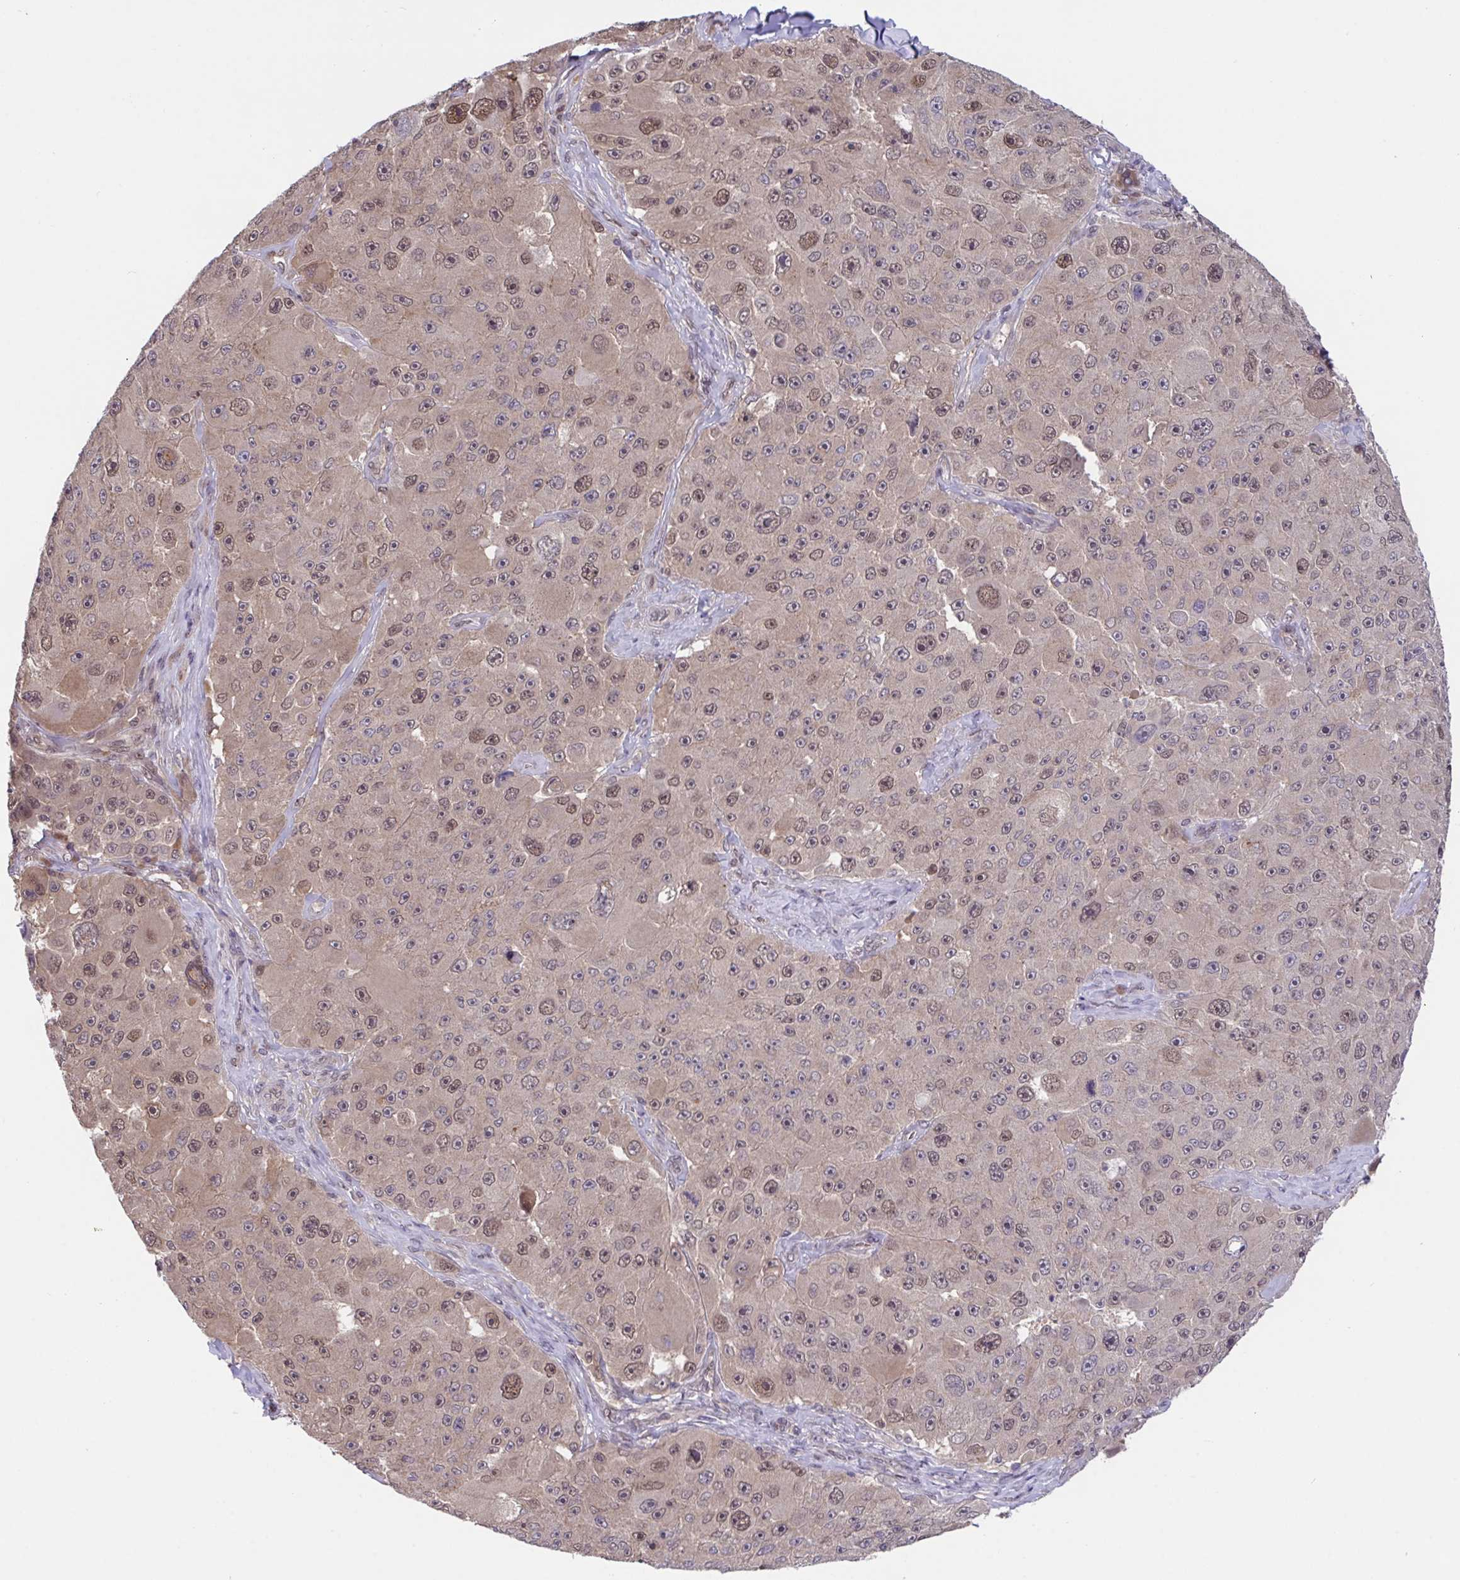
{"staining": {"intensity": "moderate", "quantity": "25%-75%", "location": "nuclear"}, "tissue": "melanoma", "cell_type": "Tumor cells", "image_type": "cancer", "snomed": [{"axis": "morphology", "description": "Malignant melanoma, Metastatic site"}, {"axis": "topography", "description": "Lymph node"}], "caption": "Immunohistochemistry of human malignant melanoma (metastatic site) exhibits medium levels of moderate nuclear expression in approximately 25%-75% of tumor cells.", "gene": "ZNF444", "patient": {"sex": "male", "age": 62}}